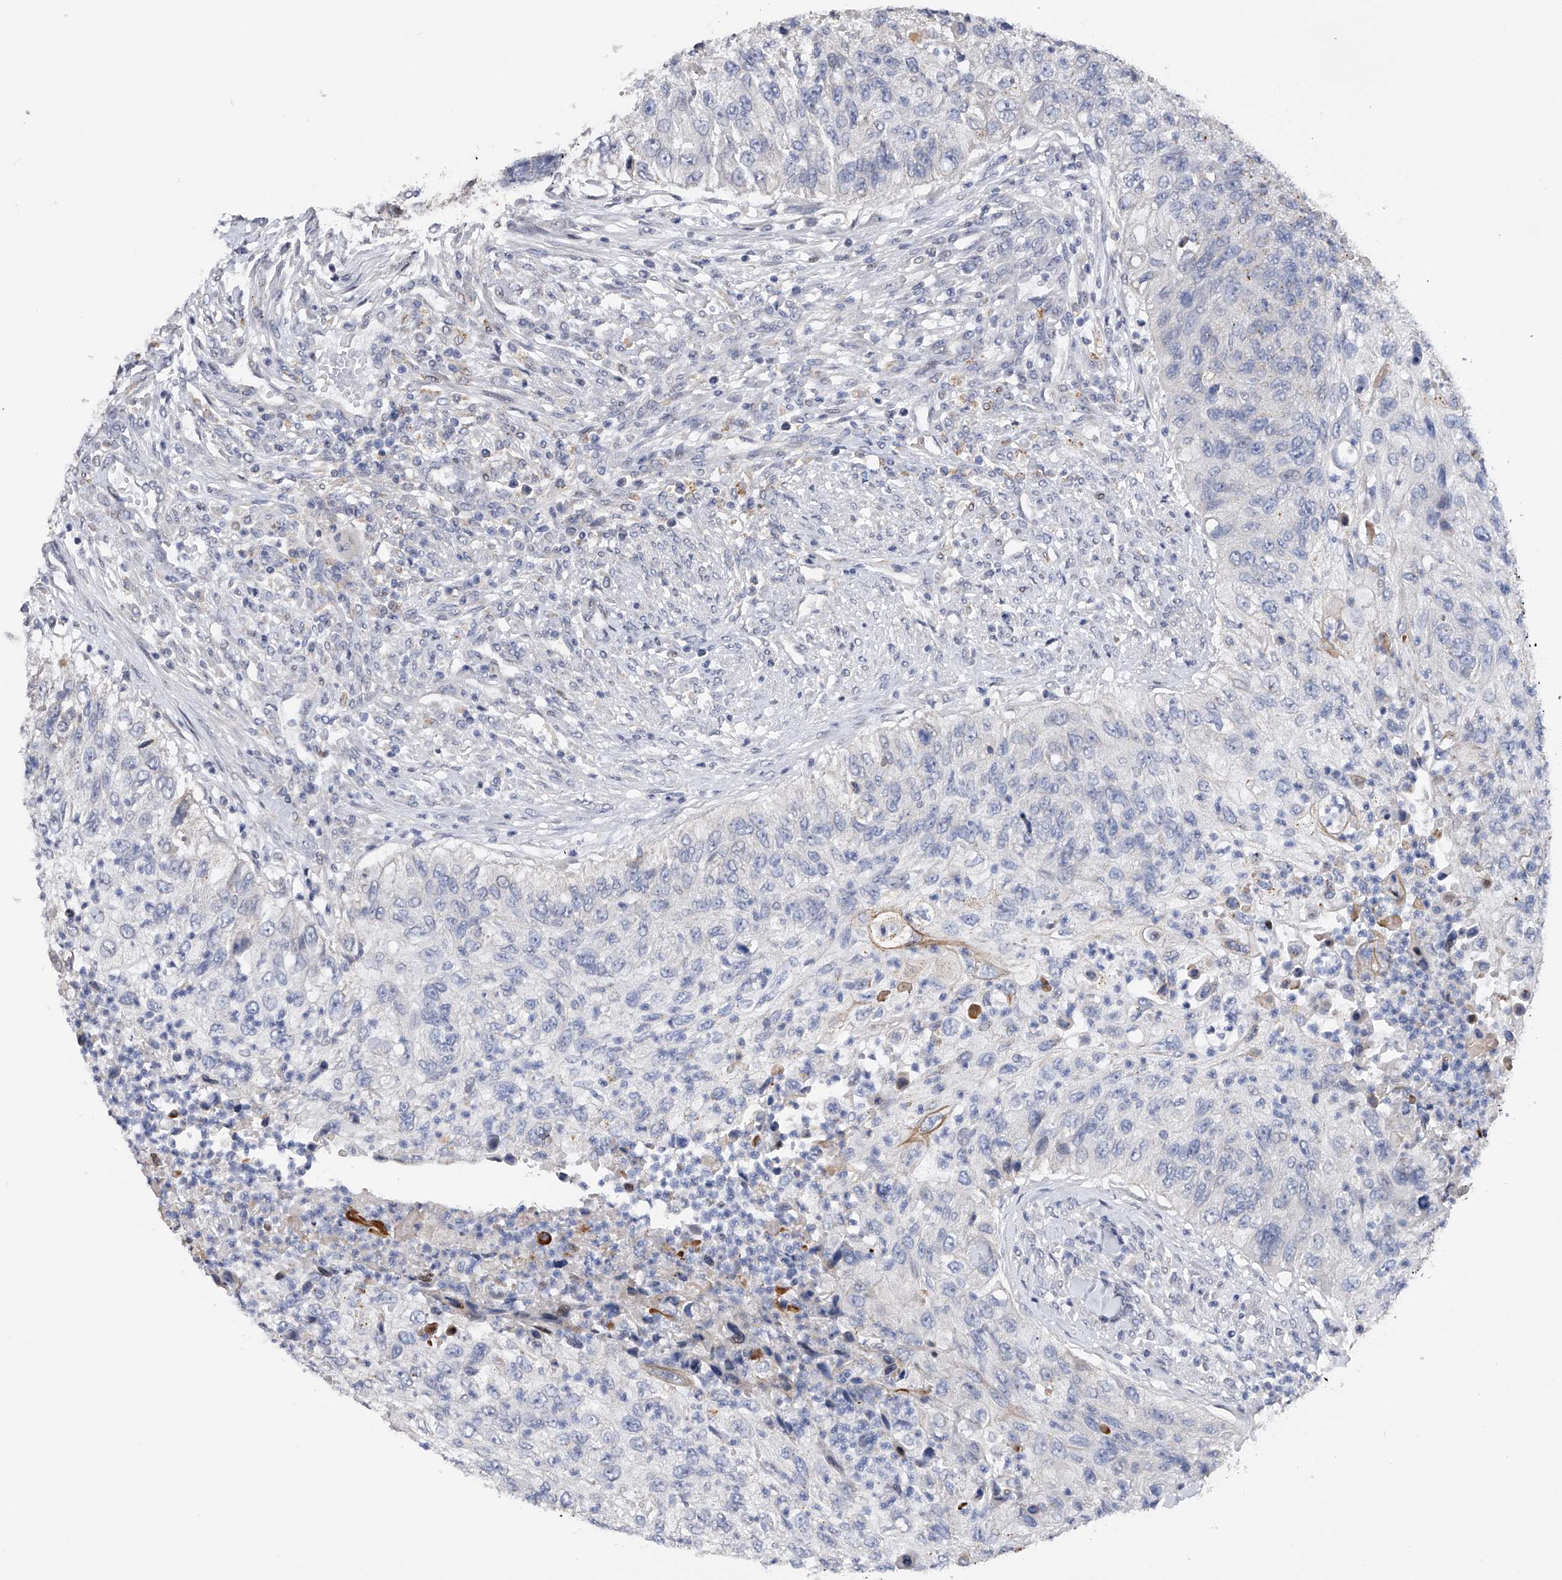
{"staining": {"intensity": "negative", "quantity": "none", "location": "none"}, "tissue": "urothelial cancer", "cell_type": "Tumor cells", "image_type": "cancer", "snomed": [{"axis": "morphology", "description": "Urothelial carcinoma, High grade"}, {"axis": "topography", "description": "Urinary bladder"}], "caption": "This micrograph is of urothelial cancer stained with immunohistochemistry to label a protein in brown with the nuclei are counter-stained blue. There is no positivity in tumor cells. The staining is performed using DAB brown chromogen with nuclei counter-stained in using hematoxylin.", "gene": "RWDD2A", "patient": {"sex": "female", "age": 60}}